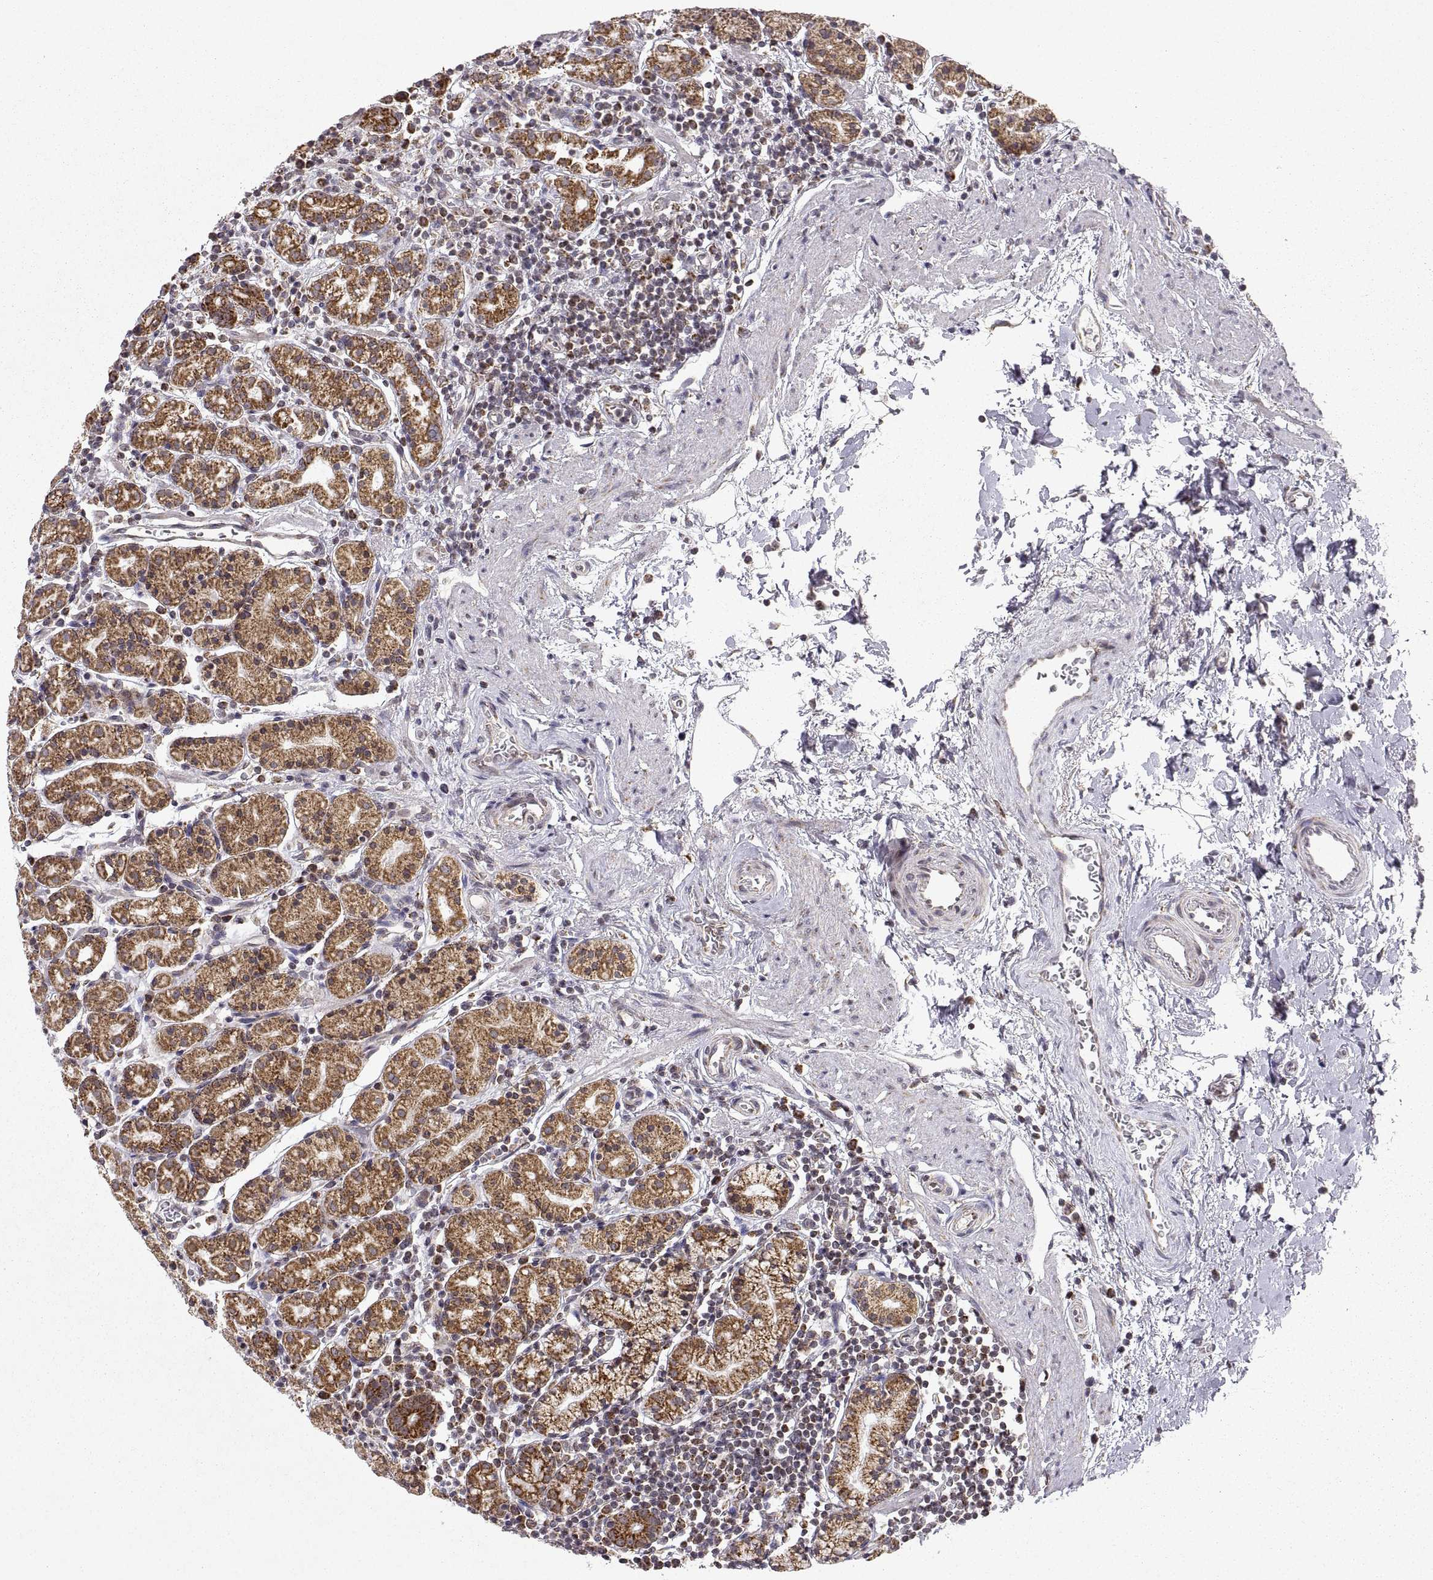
{"staining": {"intensity": "strong", "quantity": ">75%", "location": "cytoplasmic/membranous"}, "tissue": "stomach", "cell_type": "Glandular cells", "image_type": "normal", "snomed": [{"axis": "morphology", "description": "Normal tissue, NOS"}, {"axis": "topography", "description": "Stomach, upper"}, {"axis": "topography", "description": "Stomach"}], "caption": "Immunohistochemistry (IHC) staining of normal stomach, which shows high levels of strong cytoplasmic/membranous positivity in about >75% of glandular cells indicating strong cytoplasmic/membranous protein staining. The staining was performed using DAB (brown) for protein detection and nuclei were counterstained in hematoxylin (blue).", "gene": "MANBAL", "patient": {"sex": "male", "age": 62}}